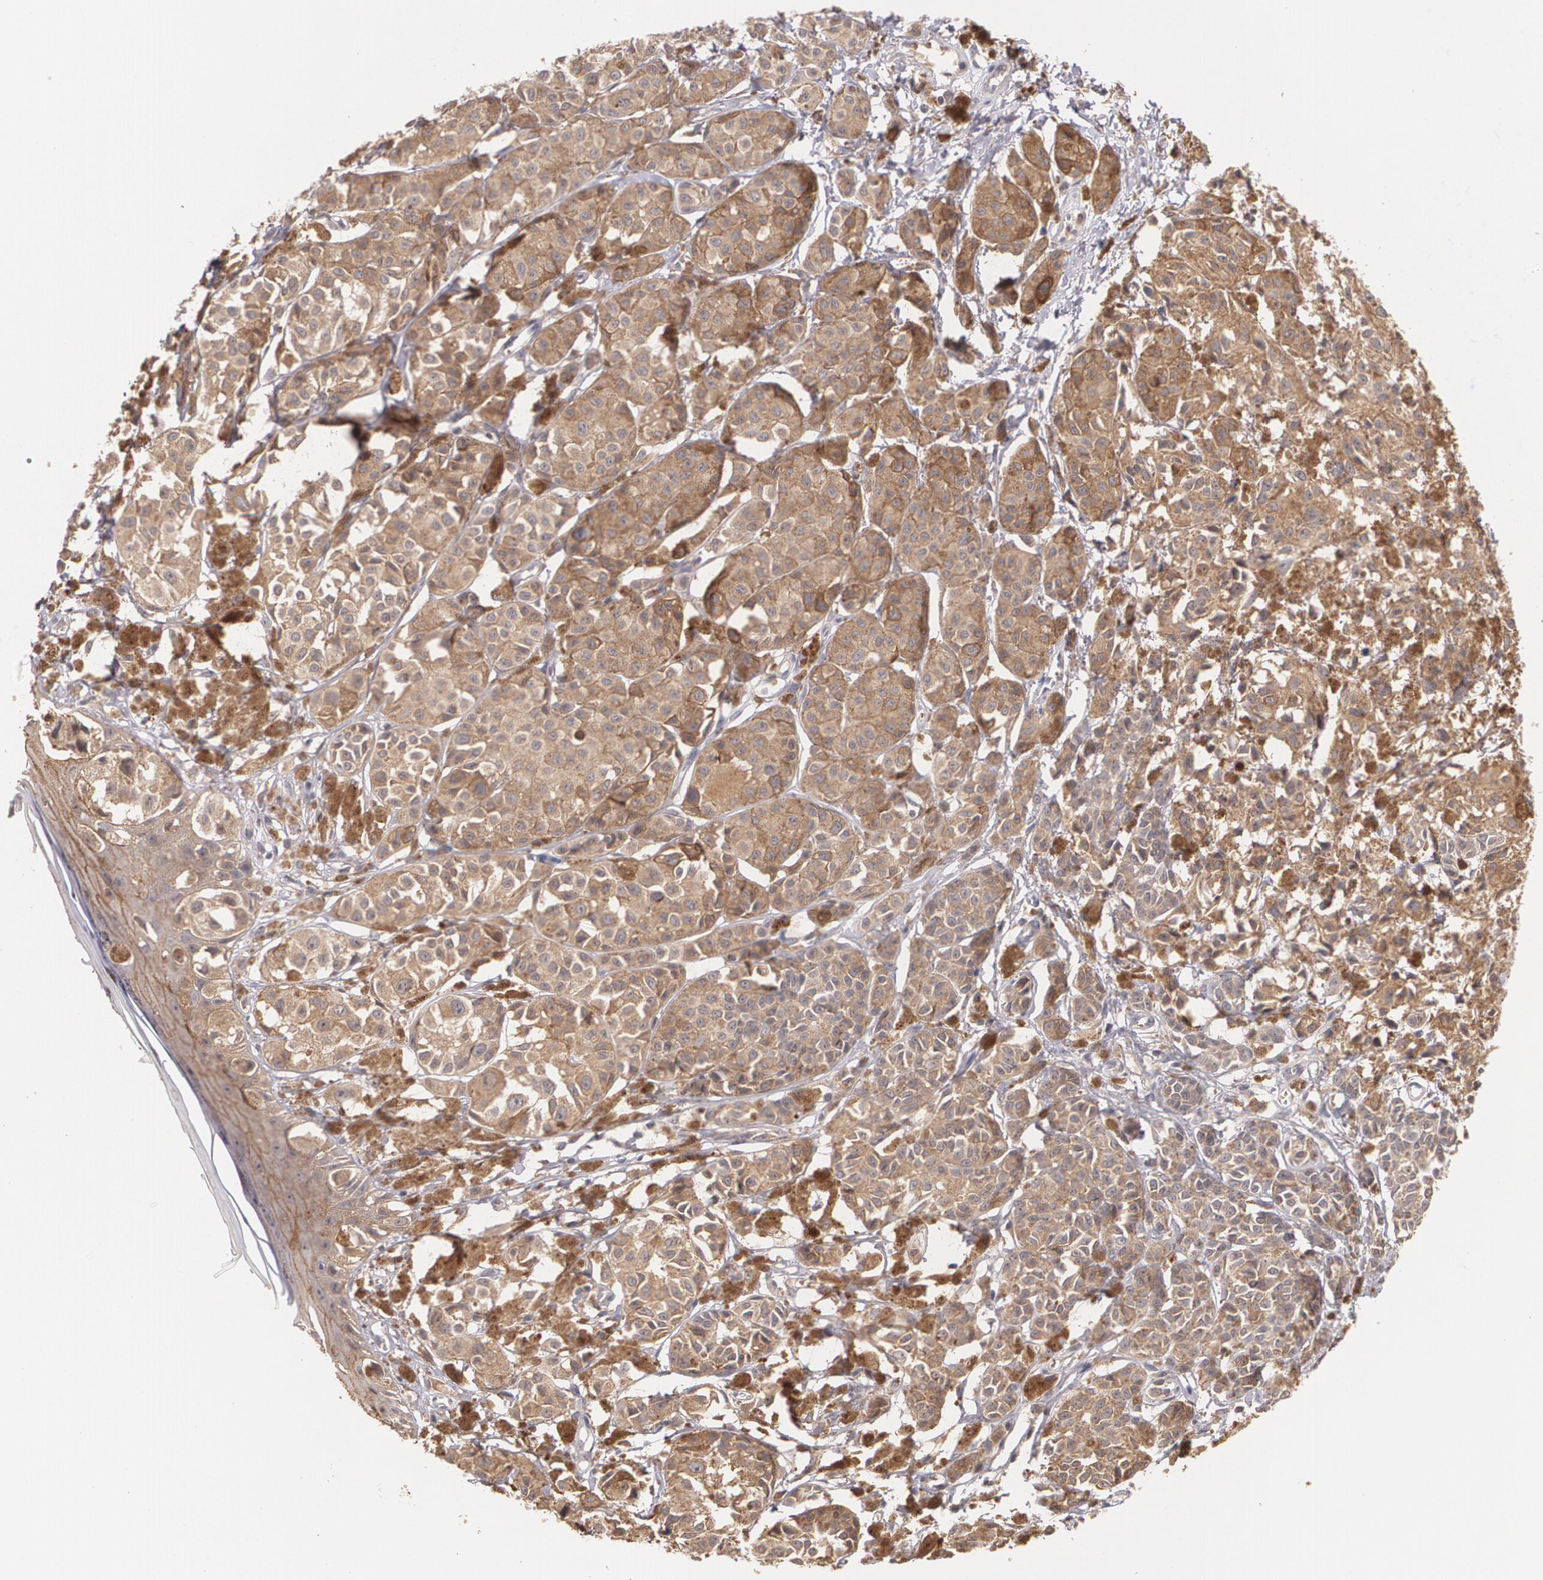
{"staining": {"intensity": "strong", "quantity": ">75%", "location": "cytoplasmic/membranous"}, "tissue": "melanoma", "cell_type": "Tumor cells", "image_type": "cancer", "snomed": [{"axis": "morphology", "description": "Malignant melanoma, NOS"}, {"axis": "topography", "description": "Skin"}], "caption": "Brown immunohistochemical staining in human malignant melanoma exhibits strong cytoplasmic/membranous expression in about >75% of tumor cells. (Brightfield microscopy of DAB IHC at high magnification).", "gene": "IFNGR2", "patient": {"sex": "male", "age": 76}}